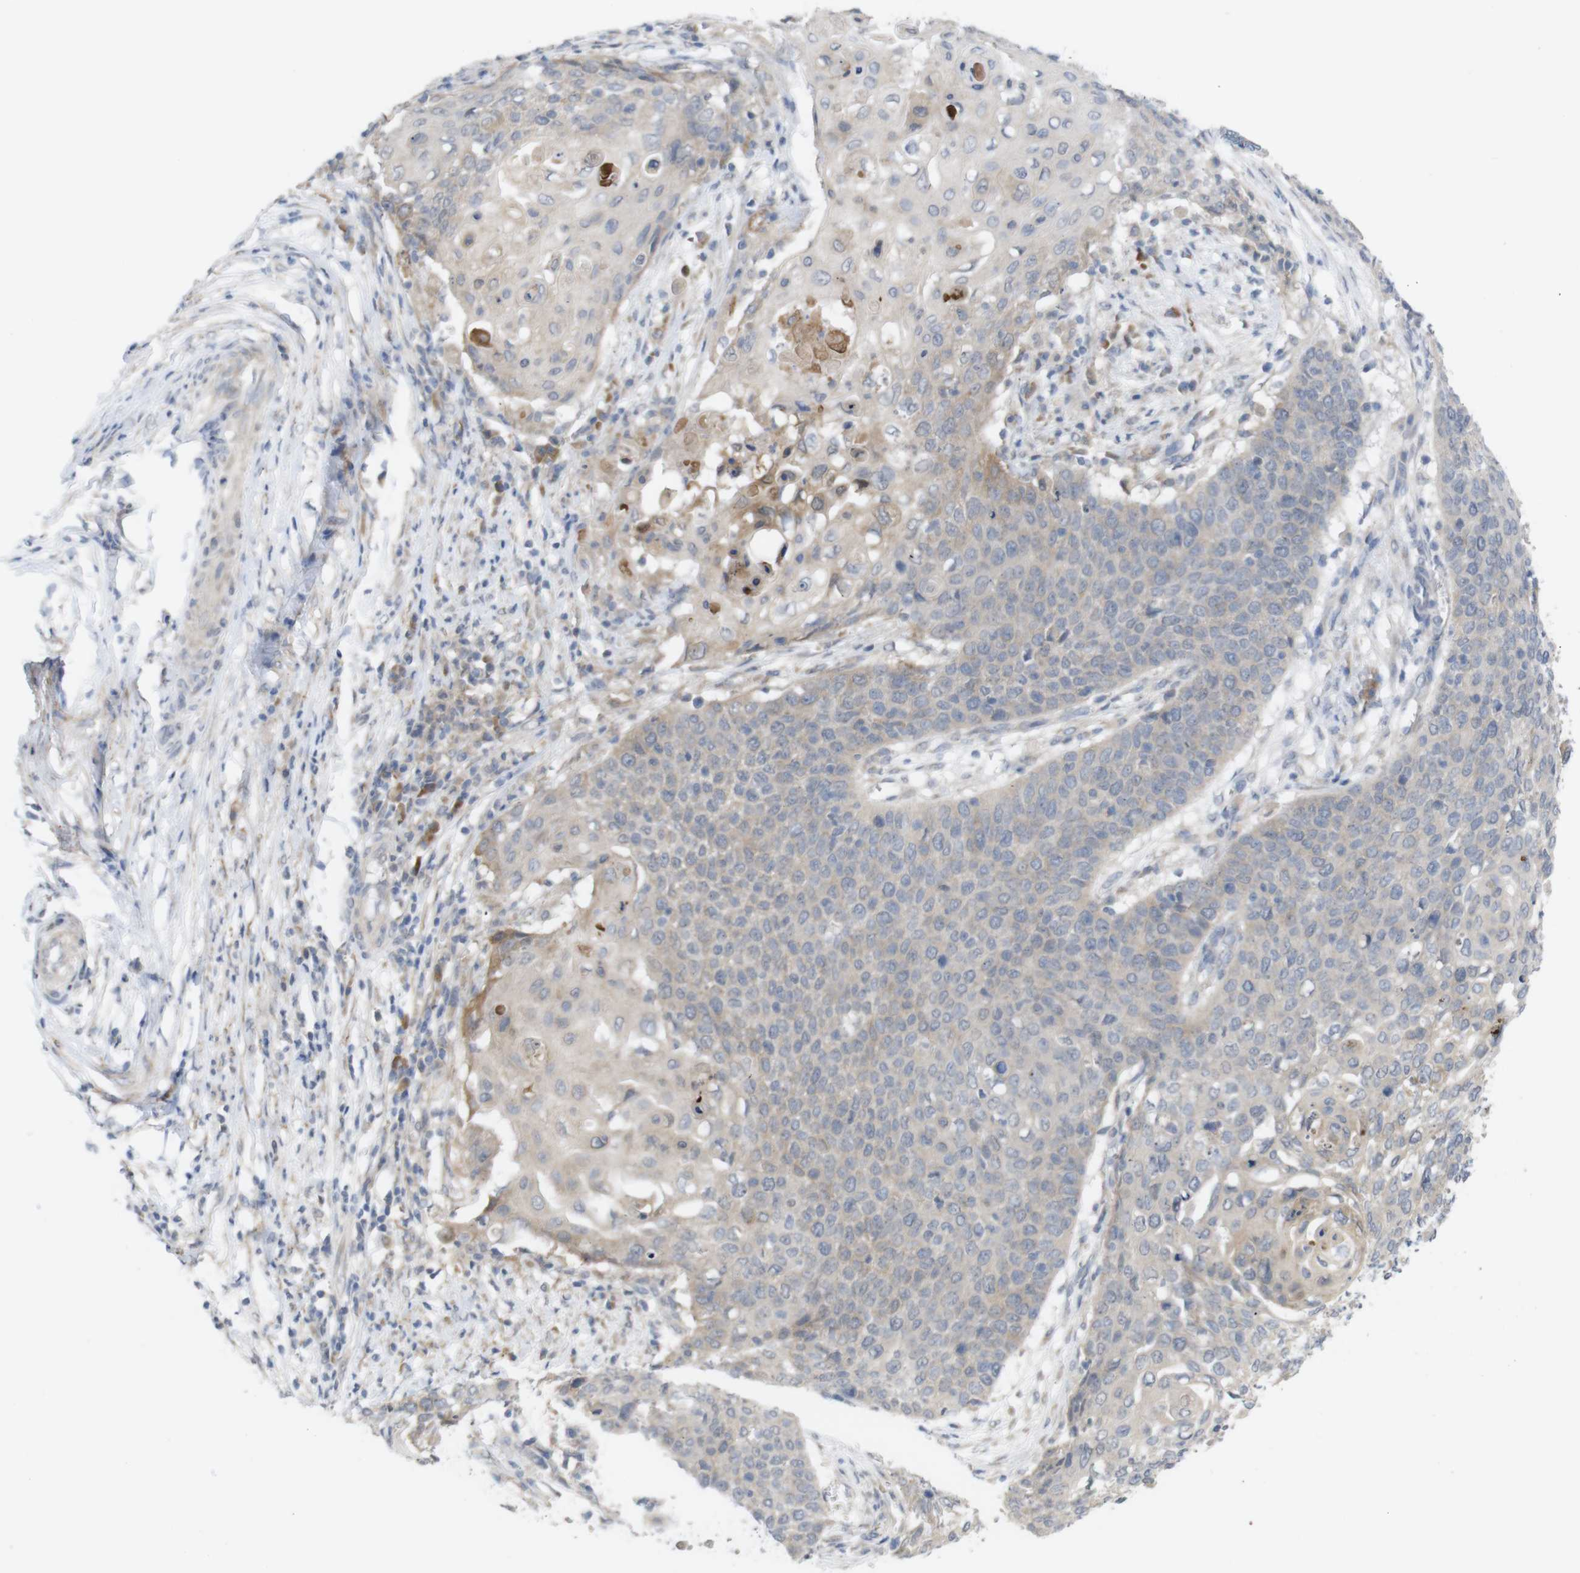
{"staining": {"intensity": "weak", "quantity": "<25%", "location": "cytoplasmic/membranous"}, "tissue": "cervical cancer", "cell_type": "Tumor cells", "image_type": "cancer", "snomed": [{"axis": "morphology", "description": "Squamous cell carcinoma, NOS"}, {"axis": "topography", "description": "Cervix"}], "caption": "Immunohistochemistry (IHC) micrograph of human squamous cell carcinoma (cervical) stained for a protein (brown), which shows no expression in tumor cells. The staining was performed using DAB to visualize the protein expression in brown, while the nuclei were stained in blue with hematoxylin (Magnification: 20x).", "gene": "BCAR3", "patient": {"sex": "female", "age": 39}}